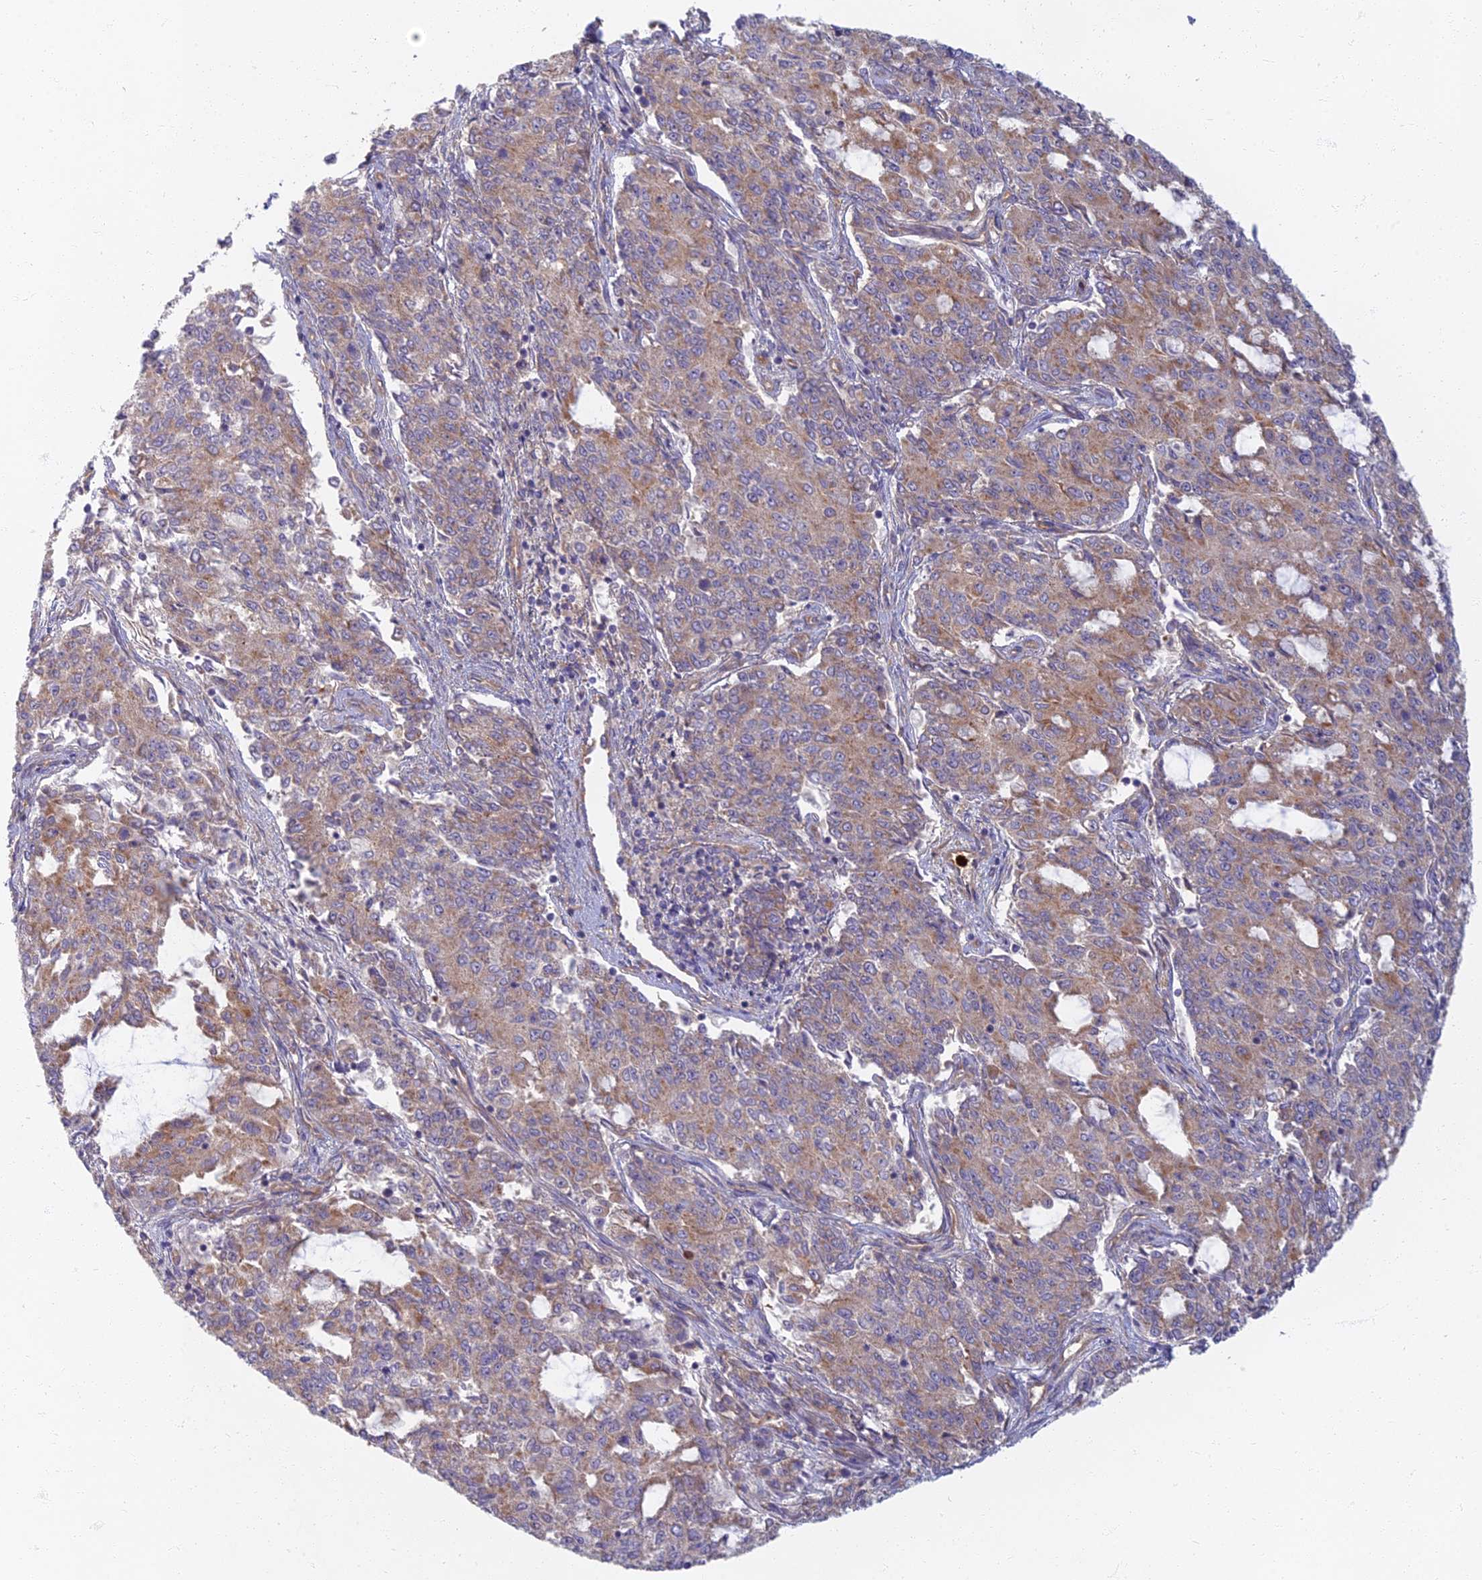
{"staining": {"intensity": "weak", "quantity": ">75%", "location": "cytoplasmic/membranous"}, "tissue": "endometrial cancer", "cell_type": "Tumor cells", "image_type": "cancer", "snomed": [{"axis": "morphology", "description": "Adenocarcinoma, NOS"}, {"axis": "topography", "description": "Endometrium"}], "caption": "Immunohistochemistry of endometrial adenocarcinoma exhibits low levels of weak cytoplasmic/membranous staining in about >75% of tumor cells.", "gene": "PROX2", "patient": {"sex": "female", "age": 50}}